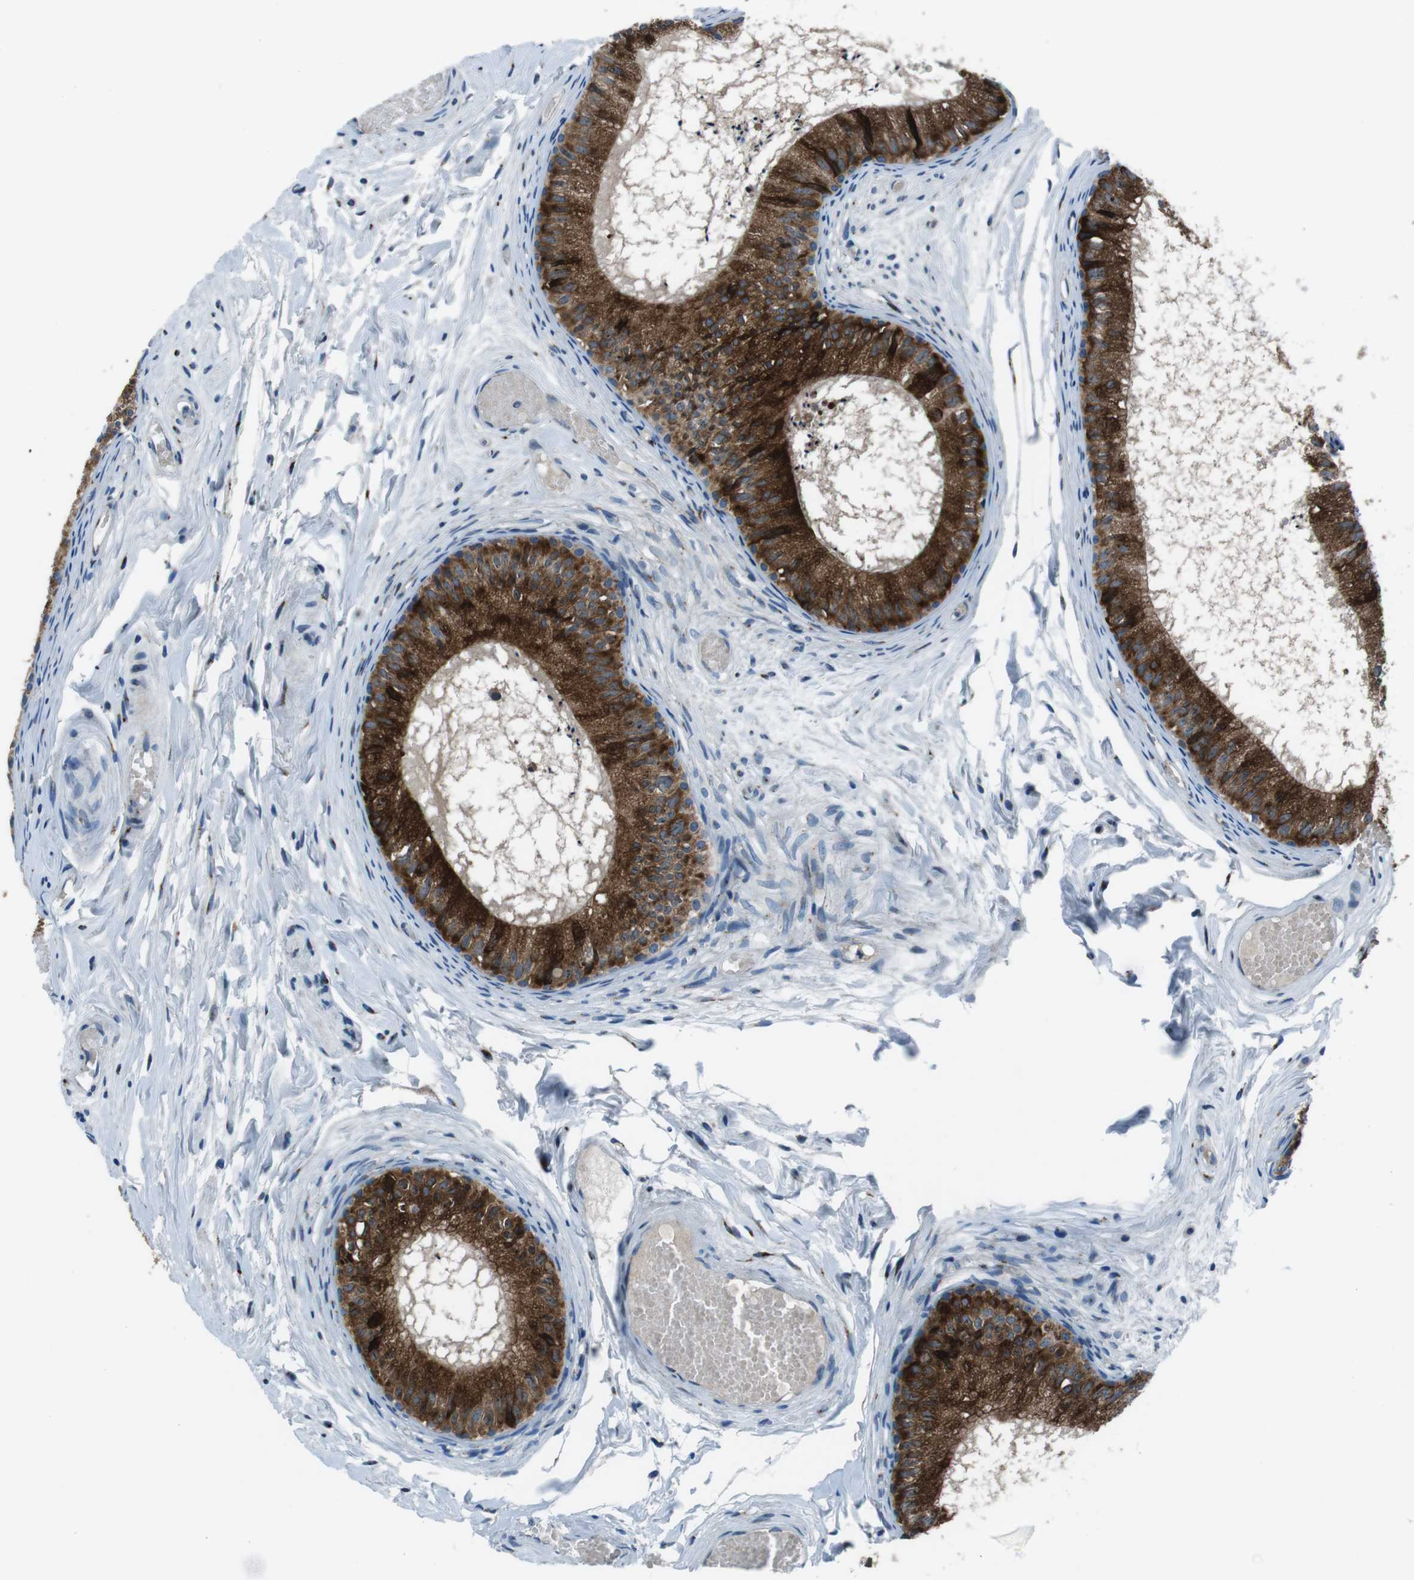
{"staining": {"intensity": "strong", "quantity": ">75%", "location": "cytoplasmic/membranous"}, "tissue": "epididymis", "cell_type": "Glandular cells", "image_type": "normal", "snomed": [{"axis": "morphology", "description": "Normal tissue, NOS"}, {"axis": "topography", "description": "Epididymis"}], "caption": "Immunohistochemical staining of benign epididymis shows high levels of strong cytoplasmic/membranous positivity in approximately >75% of glandular cells. (Stains: DAB in brown, nuclei in blue, Microscopy: brightfield microscopy at high magnification).", "gene": "NUCB2", "patient": {"sex": "male", "age": 46}}